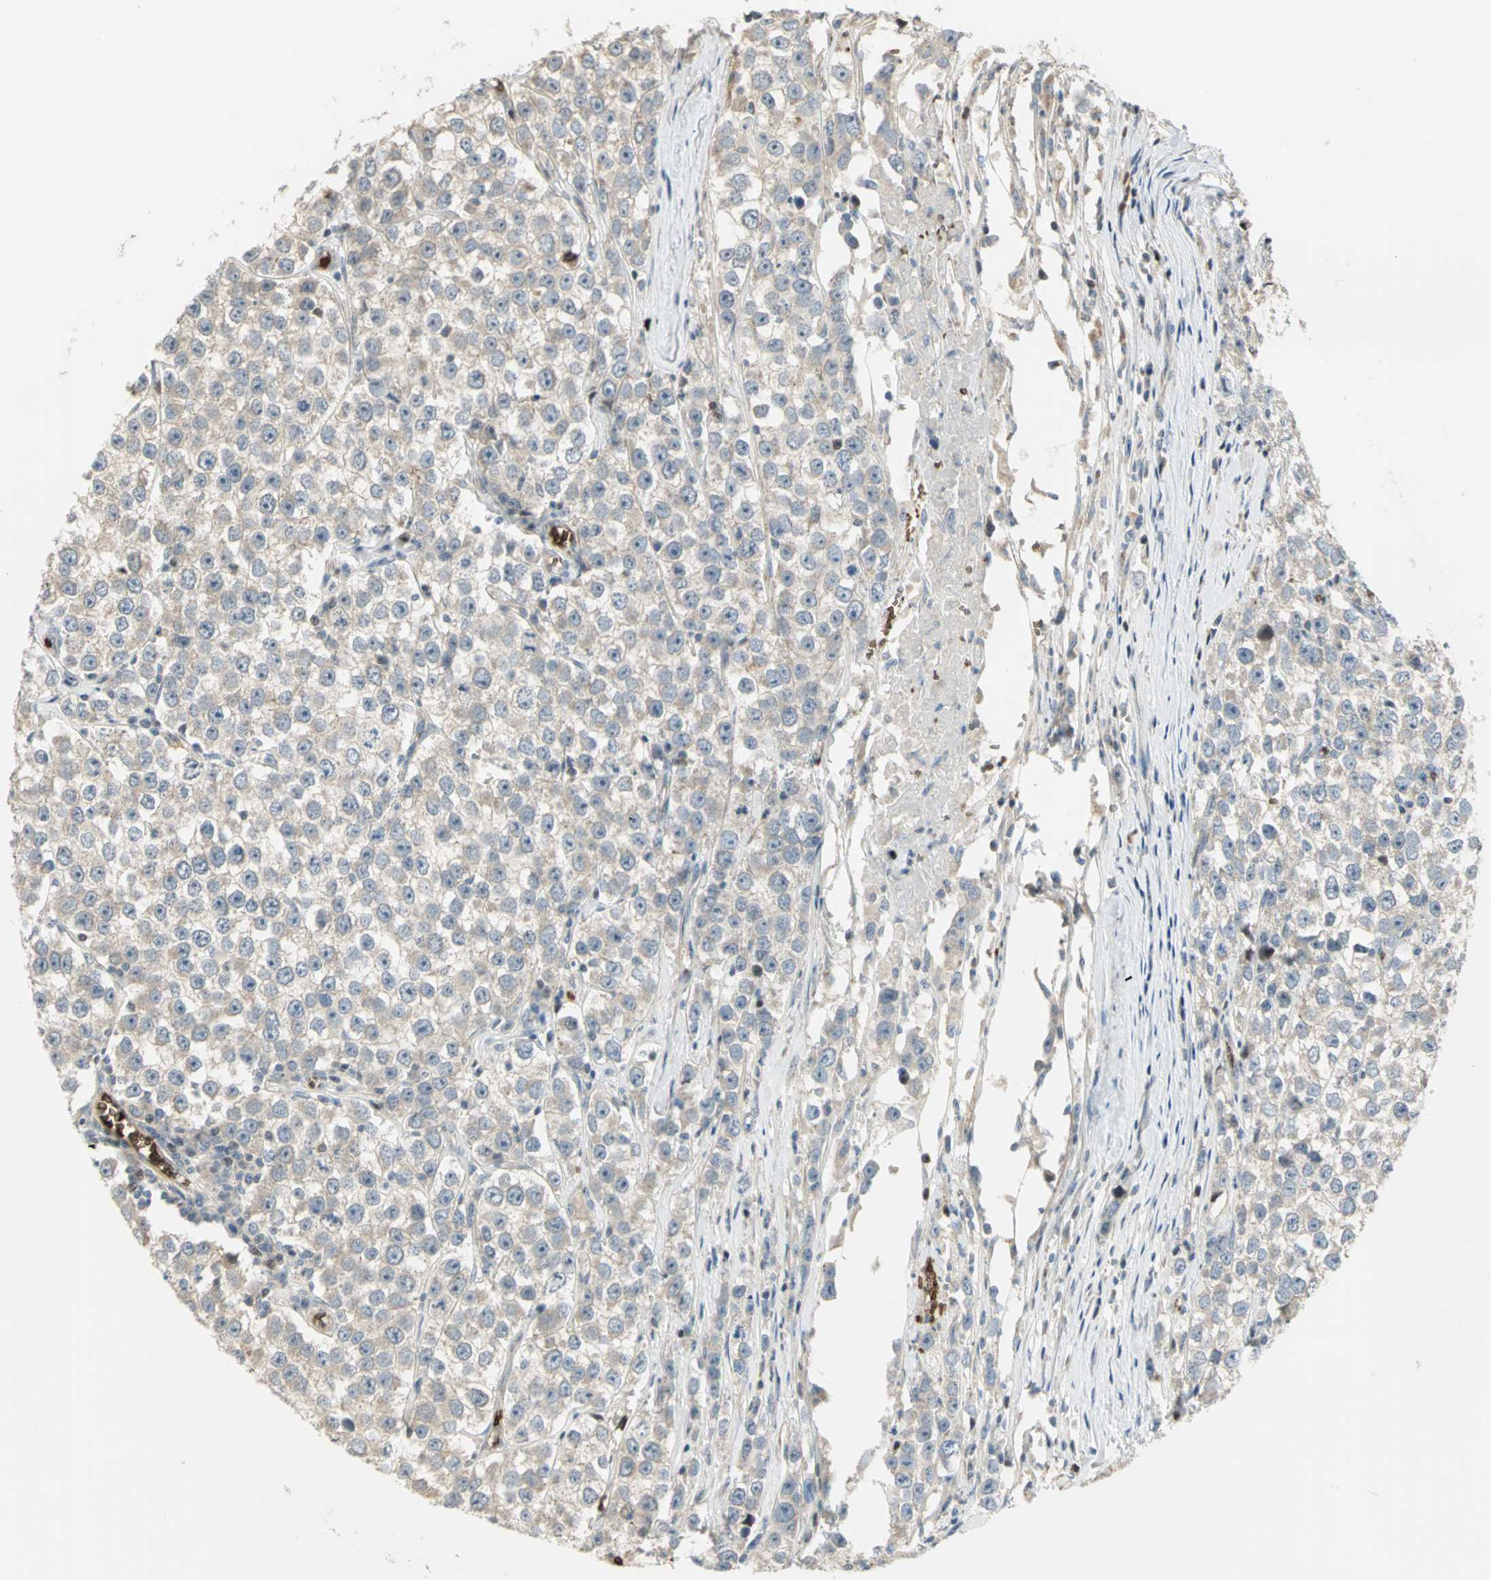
{"staining": {"intensity": "negative", "quantity": "none", "location": "none"}, "tissue": "testis cancer", "cell_type": "Tumor cells", "image_type": "cancer", "snomed": [{"axis": "morphology", "description": "Seminoma, NOS"}, {"axis": "morphology", "description": "Carcinoma, Embryonal, NOS"}, {"axis": "topography", "description": "Testis"}], "caption": "This photomicrograph is of testis cancer stained with IHC to label a protein in brown with the nuclei are counter-stained blue. There is no staining in tumor cells. Nuclei are stained in blue.", "gene": "ANK1", "patient": {"sex": "male", "age": 52}}